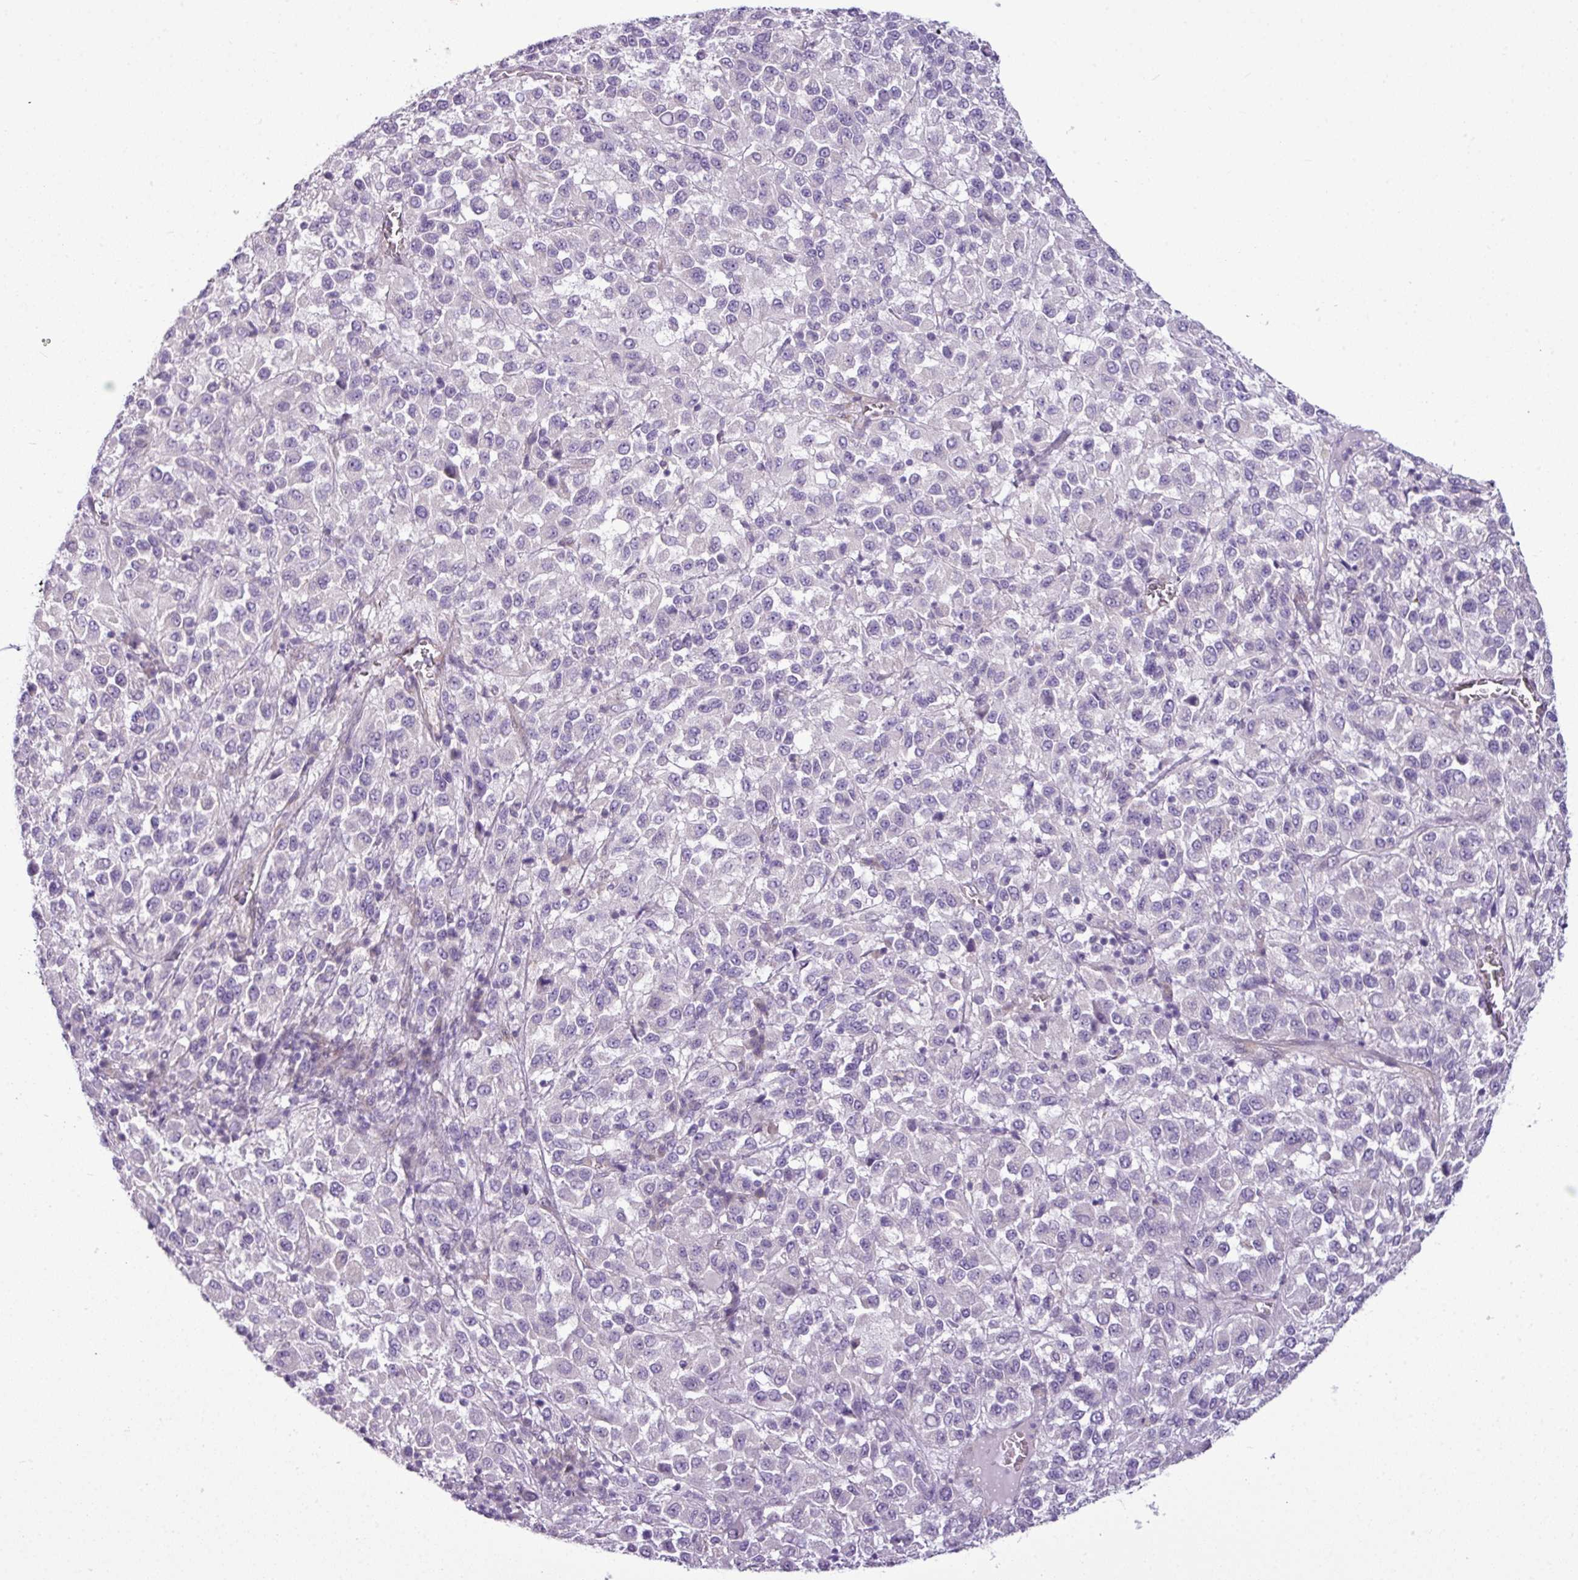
{"staining": {"intensity": "negative", "quantity": "none", "location": "none"}, "tissue": "melanoma", "cell_type": "Tumor cells", "image_type": "cancer", "snomed": [{"axis": "morphology", "description": "Malignant melanoma, Metastatic site"}, {"axis": "topography", "description": "Lung"}], "caption": "This is a histopathology image of IHC staining of melanoma, which shows no expression in tumor cells.", "gene": "TOR1AIP2", "patient": {"sex": "male", "age": 64}}